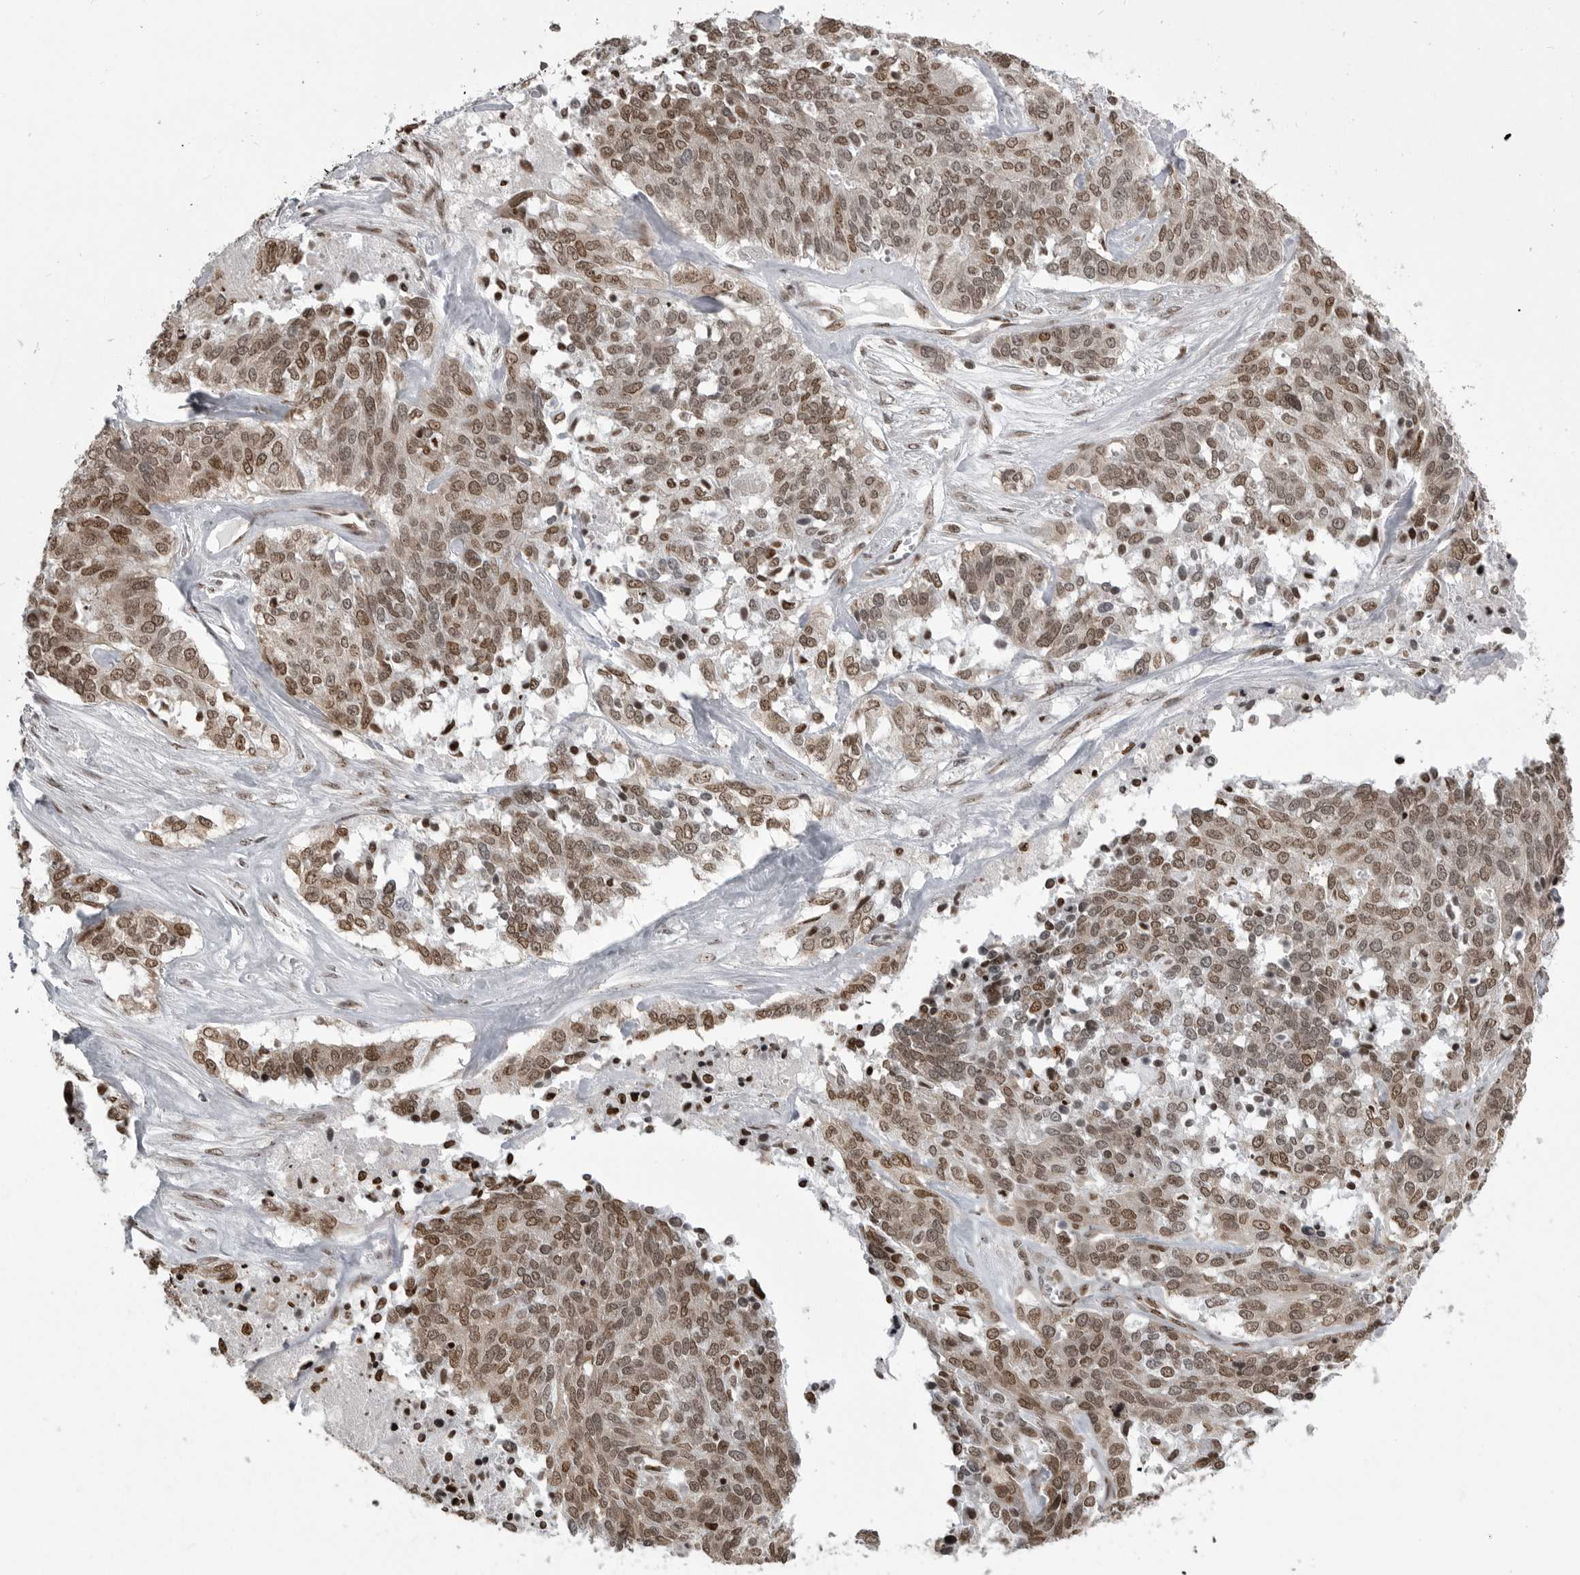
{"staining": {"intensity": "moderate", "quantity": ">75%", "location": "nuclear"}, "tissue": "ovarian cancer", "cell_type": "Tumor cells", "image_type": "cancer", "snomed": [{"axis": "morphology", "description": "Cystadenocarcinoma, serous, NOS"}, {"axis": "topography", "description": "Ovary"}], "caption": "Brown immunohistochemical staining in ovarian serous cystadenocarcinoma exhibits moderate nuclear expression in about >75% of tumor cells.", "gene": "YAF2", "patient": {"sex": "female", "age": 44}}